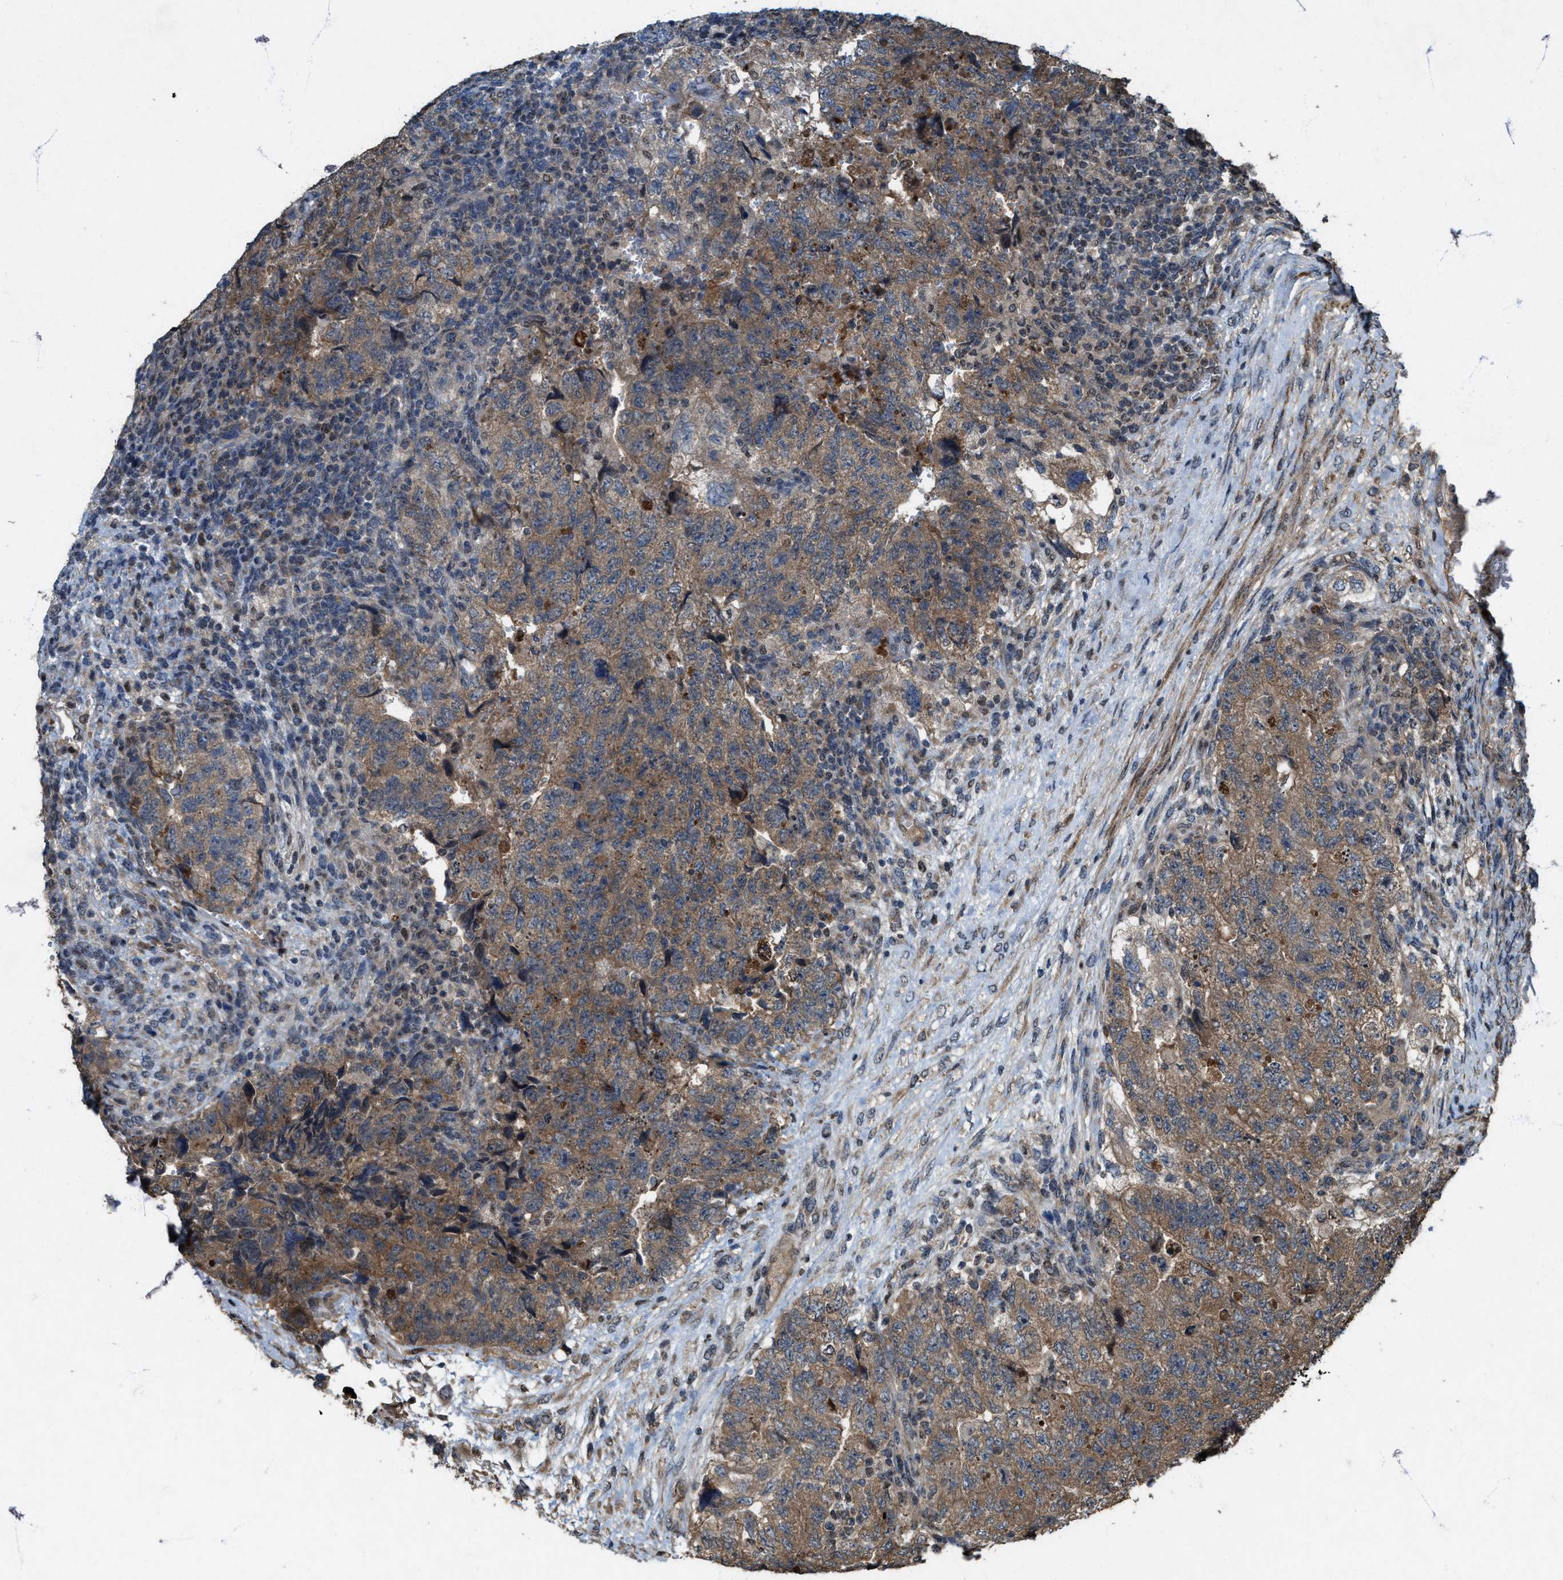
{"staining": {"intensity": "weak", "quantity": ">75%", "location": "cytoplasmic/membranous"}, "tissue": "testis cancer", "cell_type": "Tumor cells", "image_type": "cancer", "snomed": [{"axis": "morphology", "description": "Carcinoma, Embryonal, NOS"}, {"axis": "topography", "description": "Testis"}], "caption": "This photomicrograph exhibits testis cancer stained with immunohistochemistry to label a protein in brown. The cytoplasmic/membranous of tumor cells show weak positivity for the protein. Nuclei are counter-stained blue.", "gene": "PDP2", "patient": {"sex": "male", "age": 36}}